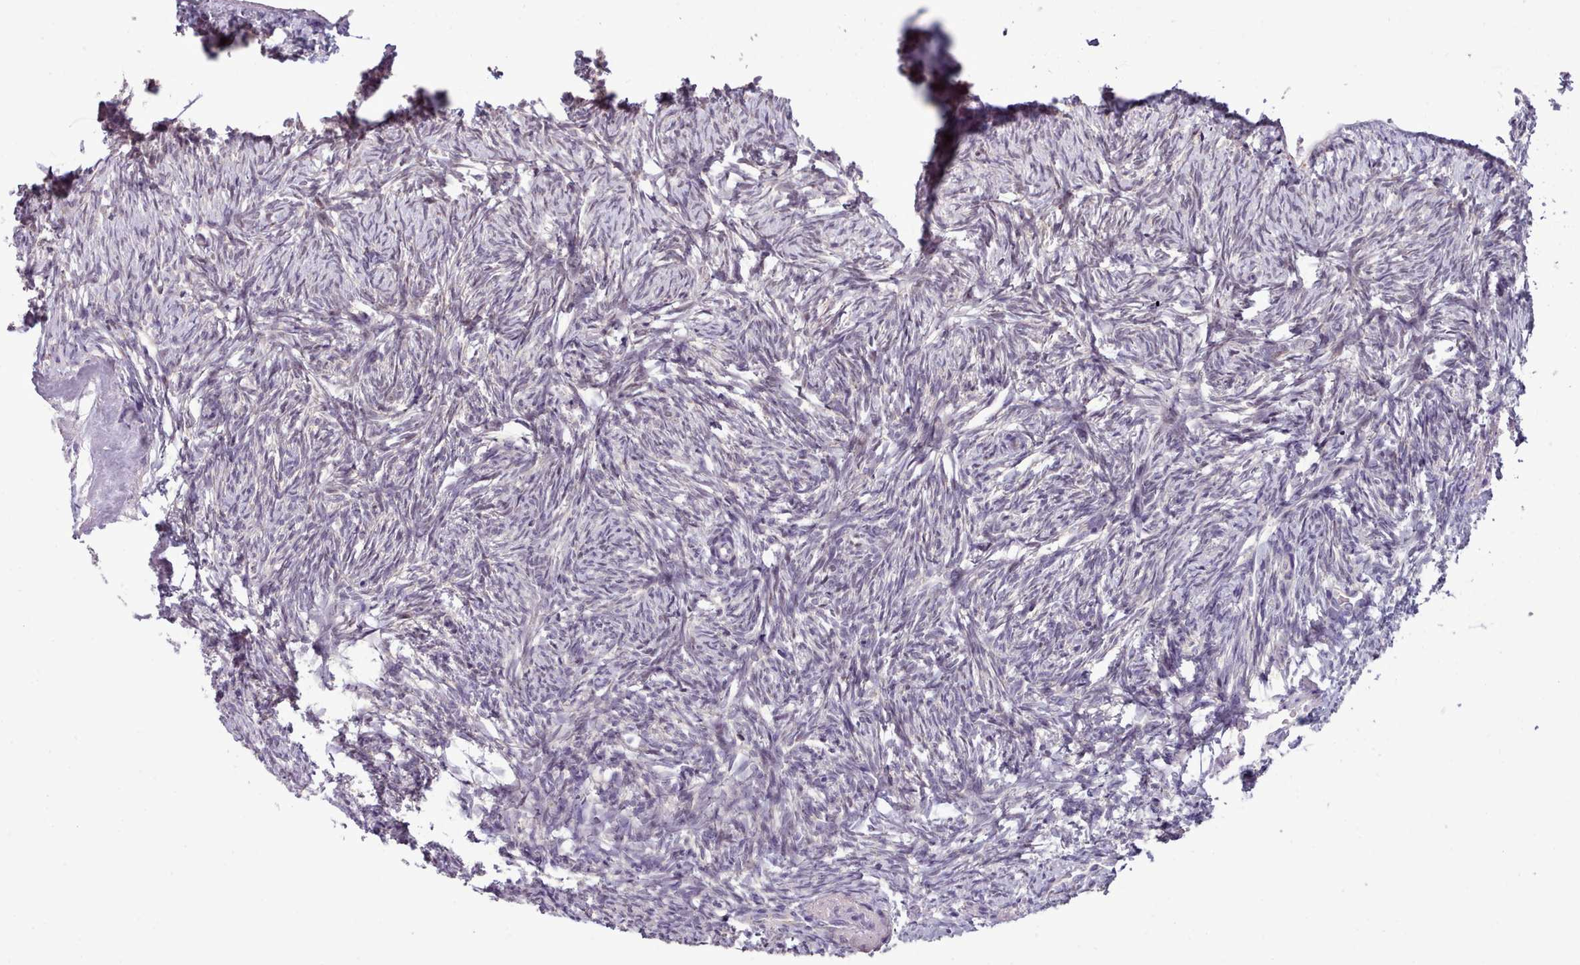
{"staining": {"intensity": "negative", "quantity": "none", "location": "none"}, "tissue": "ovary", "cell_type": "Ovarian stroma cells", "image_type": "normal", "snomed": [{"axis": "morphology", "description": "Normal tissue, NOS"}, {"axis": "topography", "description": "Ovary"}], "caption": "Immunohistochemistry photomicrograph of benign ovary: human ovary stained with DAB (3,3'-diaminobenzidine) displays no significant protein staining in ovarian stroma cells.", "gene": "DPF1", "patient": {"sex": "female", "age": 51}}